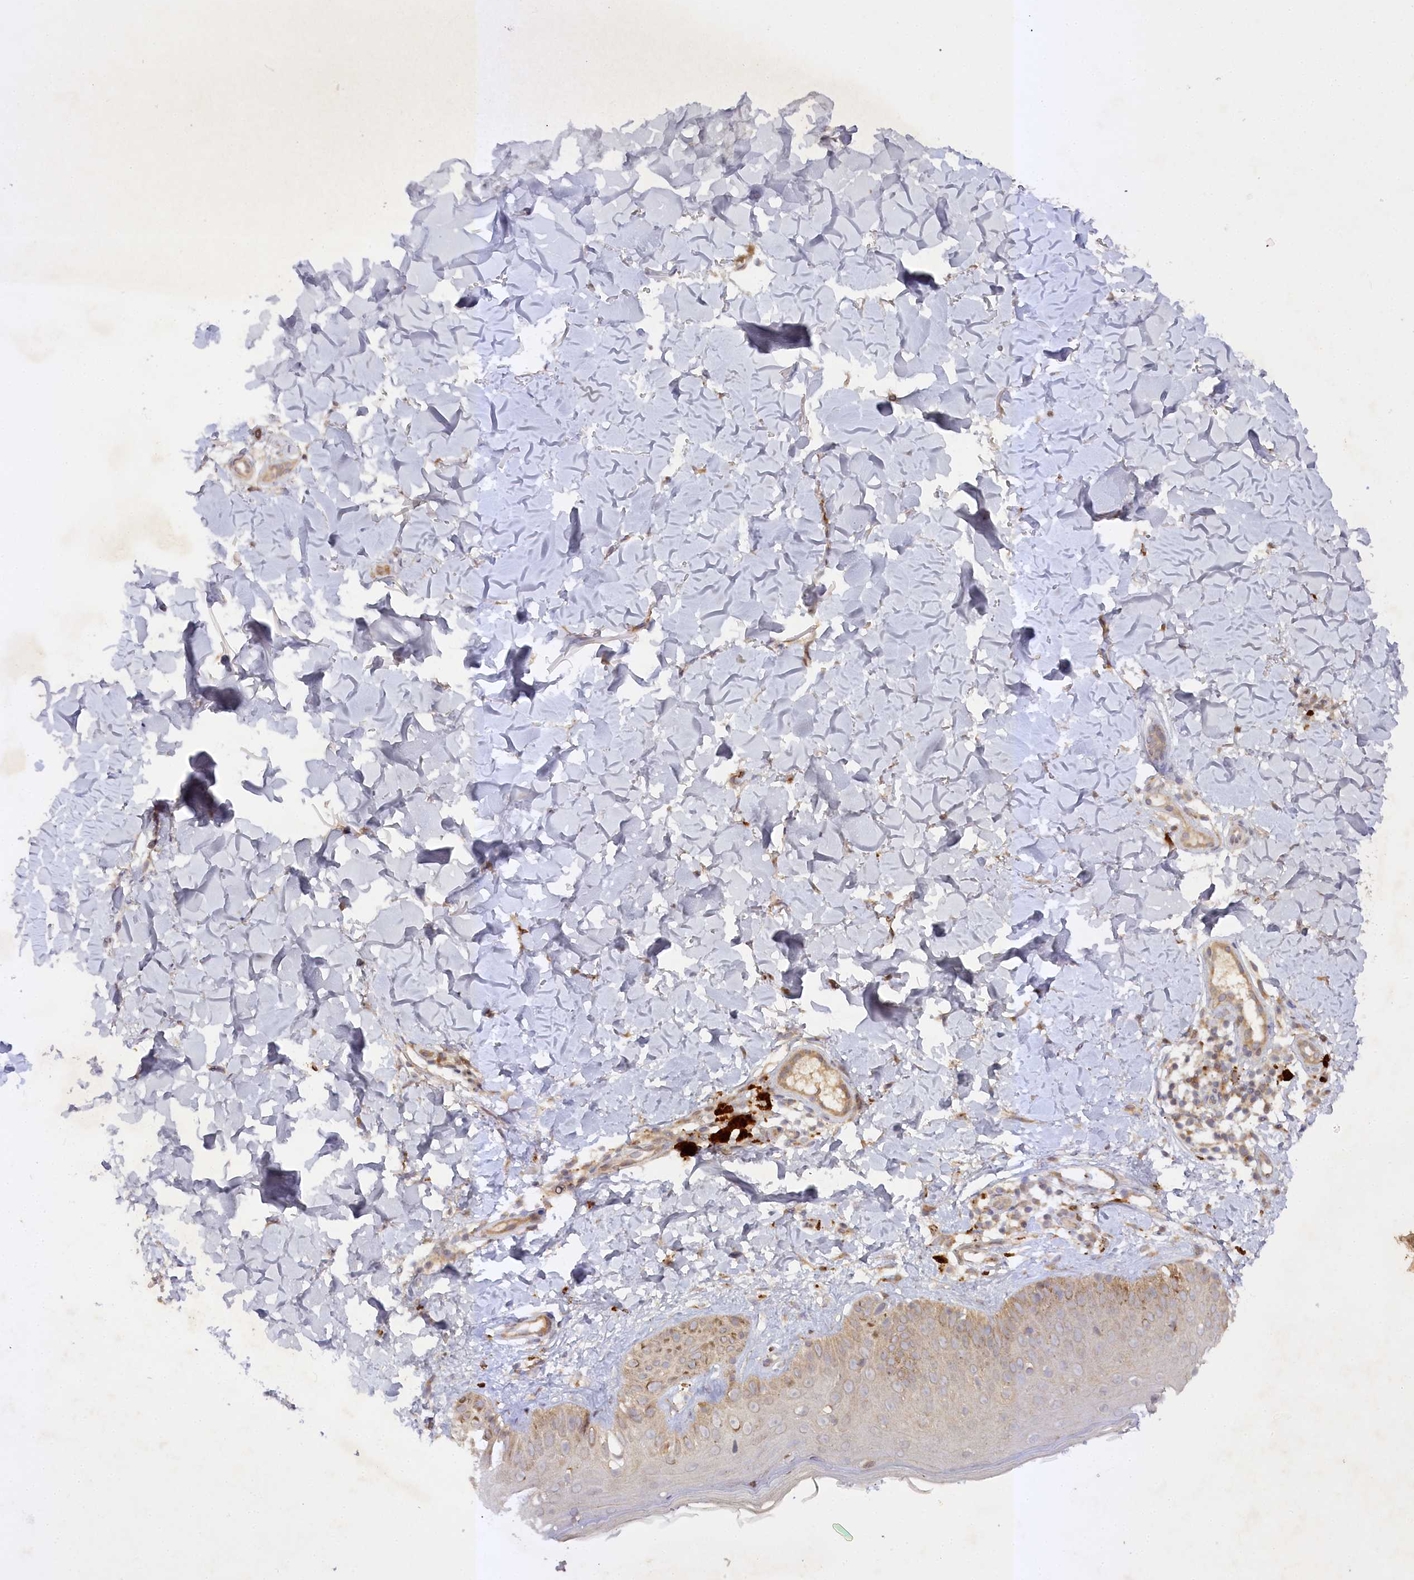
{"staining": {"intensity": "moderate", "quantity": ">75%", "location": "cytoplasmic/membranous"}, "tissue": "skin", "cell_type": "Fibroblasts", "image_type": "normal", "snomed": [{"axis": "morphology", "description": "Normal tissue, NOS"}, {"axis": "topography", "description": "Skin"}], "caption": "This is an image of IHC staining of unremarkable skin, which shows moderate positivity in the cytoplasmic/membranous of fibroblasts.", "gene": "TRAF3IP1", "patient": {"sex": "male", "age": 52}}